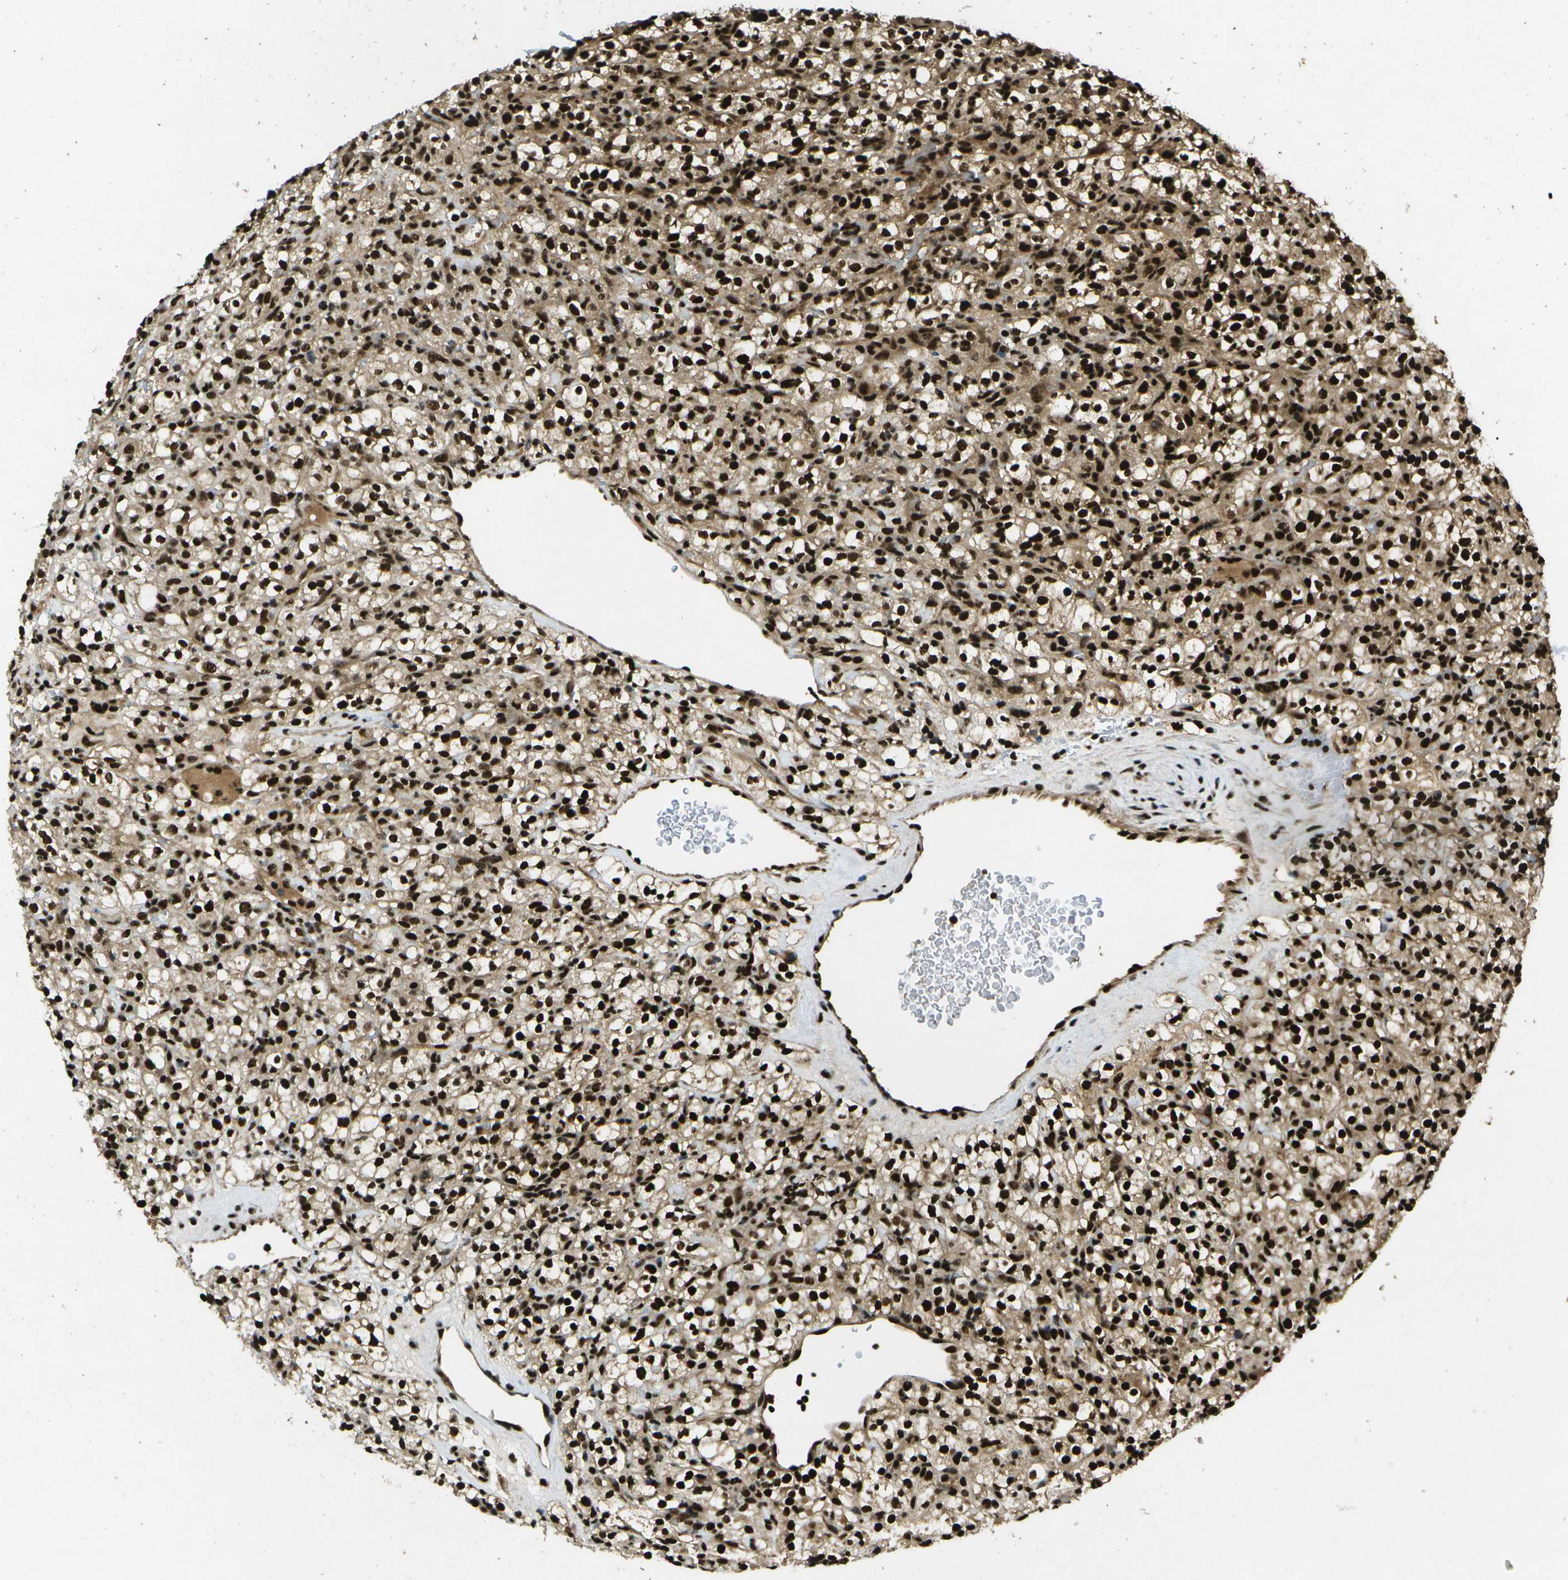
{"staining": {"intensity": "strong", "quantity": ">75%", "location": "cytoplasmic/membranous,nuclear"}, "tissue": "renal cancer", "cell_type": "Tumor cells", "image_type": "cancer", "snomed": [{"axis": "morphology", "description": "Normal tissue, NOS"}, {"axis": "morphology", "description": "Adenocarcinoma, NOS"}, {"axis": "topography", "description": "Kidney"}], "caption": "Protein analysis of adenocarcinoma (renal) tissue shows strong cytoplasmic/membranous and nuclear expression in about >75% of tumor cells. Immunohistochemistry (ihc) stains the protein of interest in brown and the nuclei are stained blue.", "gene": "GANC", "patient": {"sex": "female", "age": 72}}